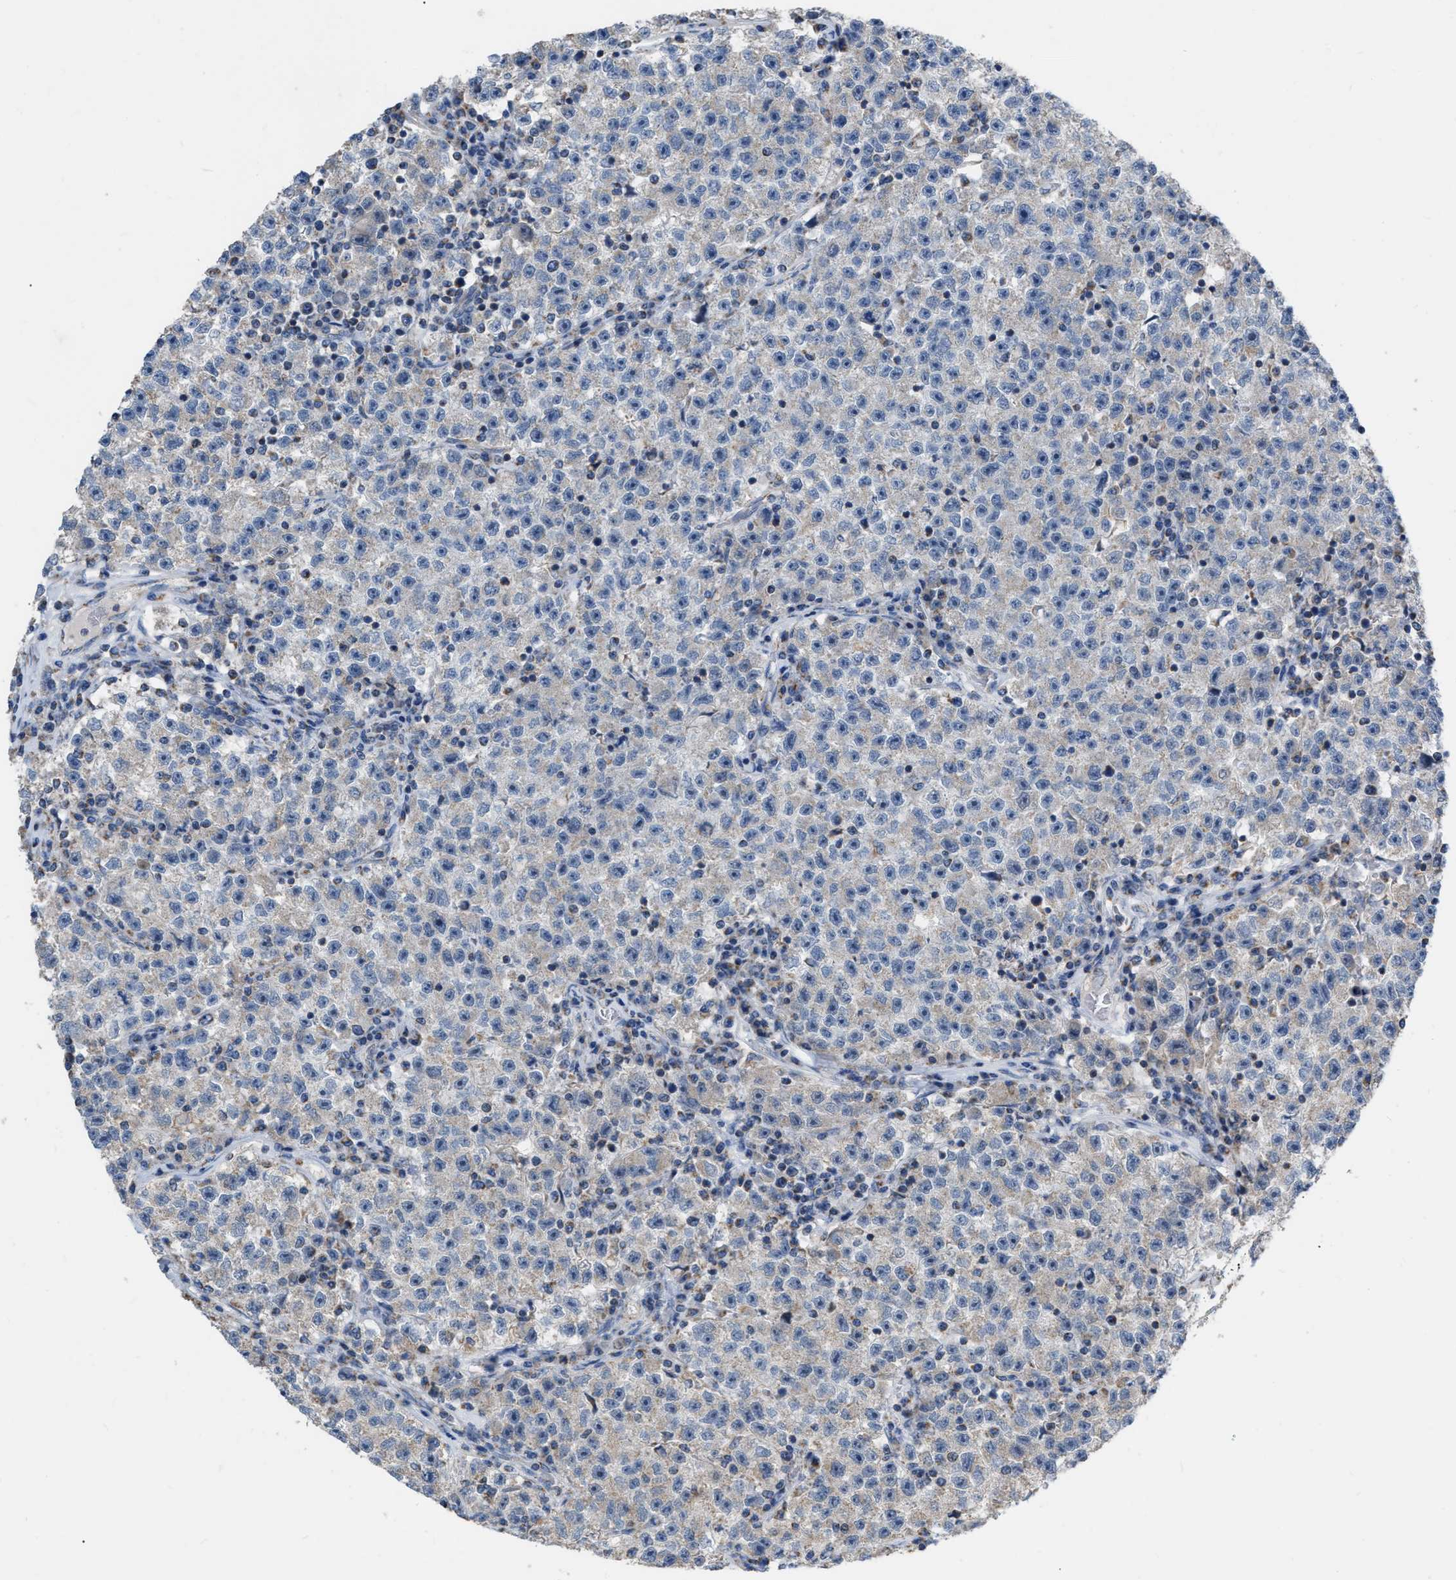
{"staining": {"intensity": "negative", "quantity": "none", "location": "none"}, "tissue": "testis cancer", "cell_type": "Tumor cells", "image_type": "cancer", "snomed": [{"axis": "morphology", "description": "Seminoma, NOS"}, {"axis": "topography", "description": "Testis"}], "caption": "There is no significant staining in tumor cells of testis seminoma.", "gene": "DDX56", "patient": {"sex": "male", "age": 22}}